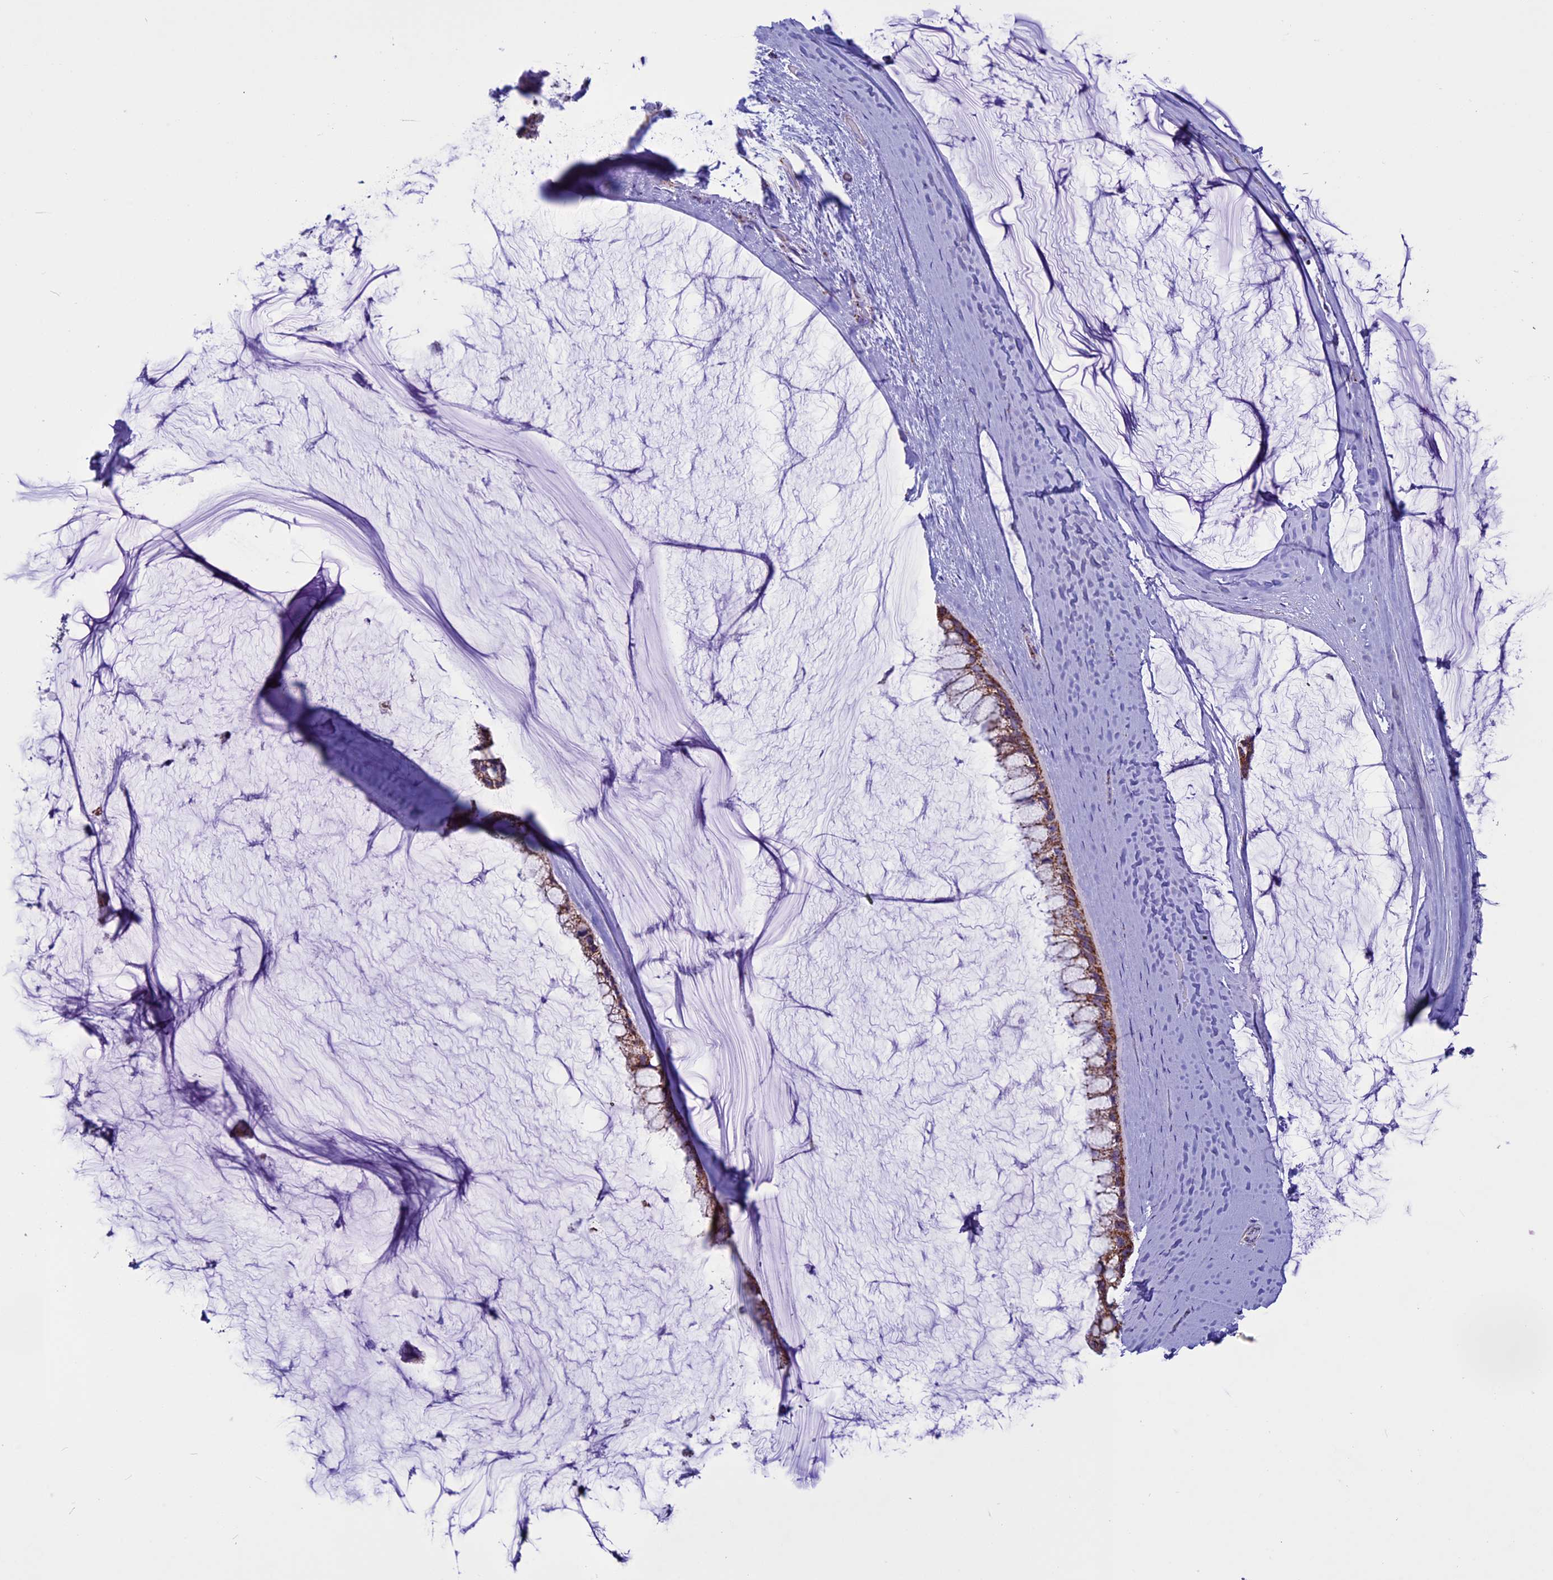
{"staining": {"intensity": "moderate", "quantity": ">75%", "location": "cytoplasmic/membranous"}, "tissue": "ovarian cancer", "cell_type": "Tumor cells", "image_type": "cancer", "snomed": [{"axis": "morphology", "description": "Cystadenocarcinoma, mucinous, NOS"}, {"axis": "topography", "description": "Ovary"}], "caption": "A histopathology image showing moderate cytoplasmic/membranous expression in approximately >75% of tumor cells in ovarian cancer, as visualized by brown immunohistochemical staining.", "gene": "ICA1L", "patient": {"sex": "female", "age": 39}}